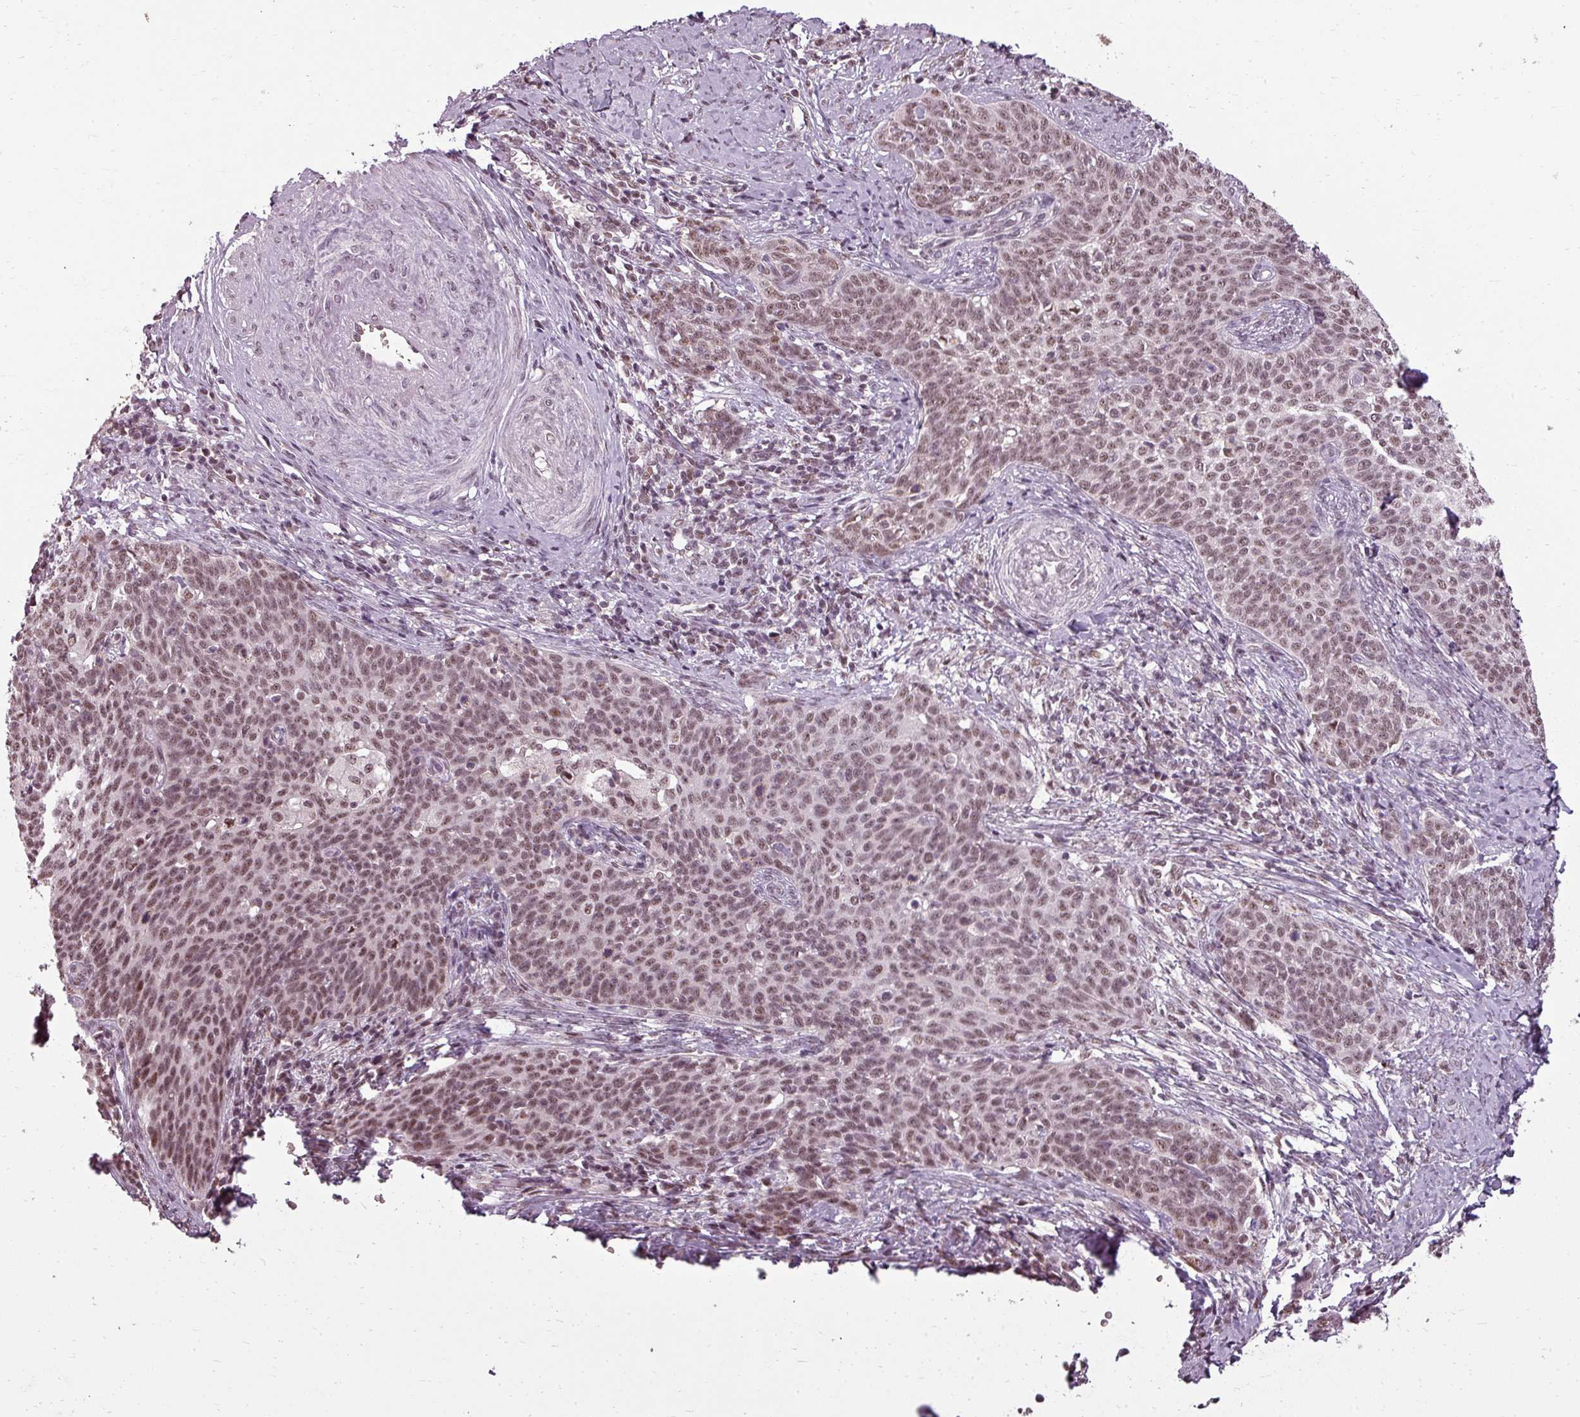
{"staining": {"intensity": "moderate", "quantity": ">75%", "location": "nuclear"}, "tissue": "cervical cancer", "cell_type": "Tumor cells", "image_type": "cancer", "snomed": [{"axis": "morphology", "description": "Squamous cell carcinoma, NOS"}, {"axis": "topography", "description": "Cervix"}], "caption": "A photomicrograph of human cervical cancer stained for a protein displays moderate nuclear brown staining in tumor cells.", "gene": "BCAS3", "patient": {"sex": "female", "age": 39}}